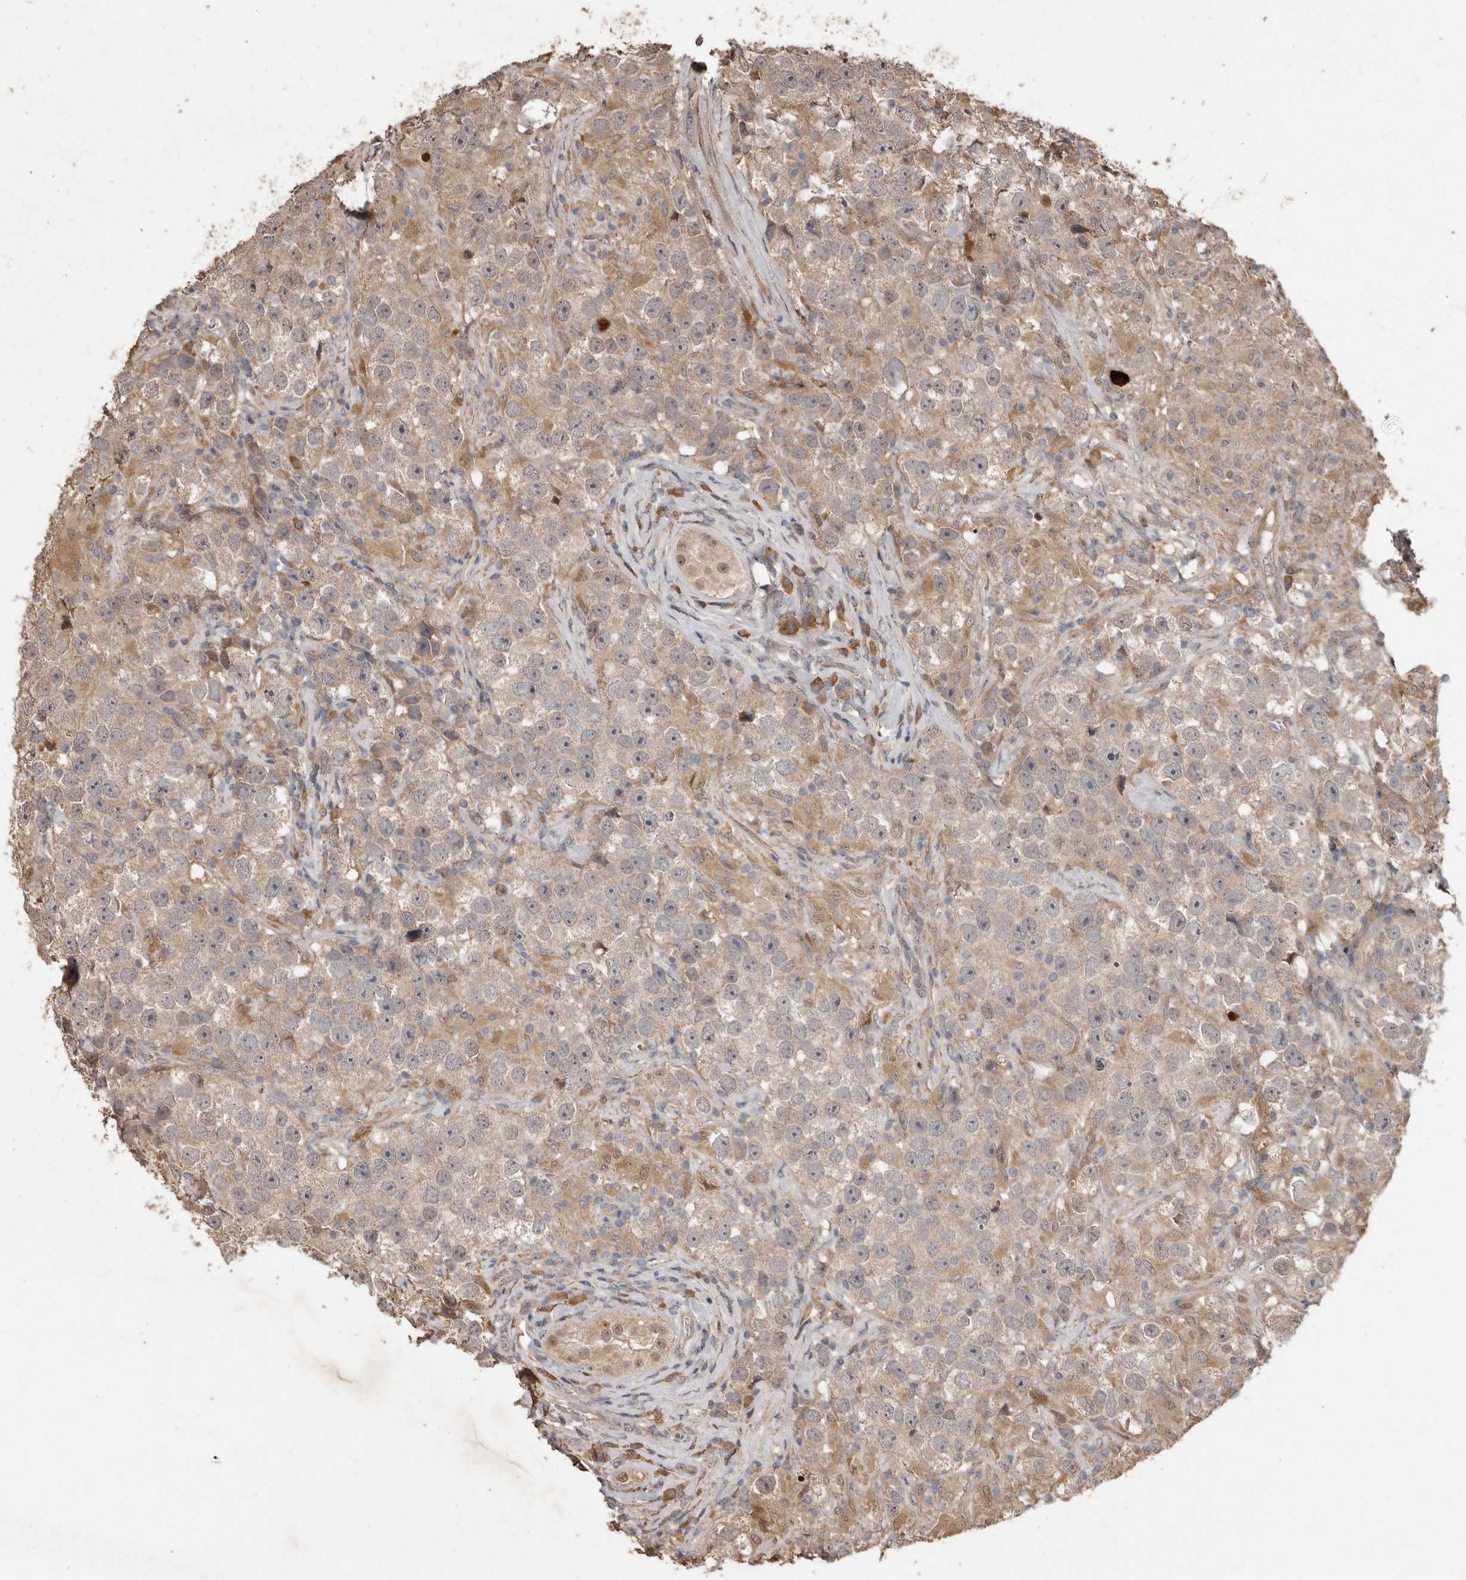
{"staining": {"intensity": "weak", "quantity": ">75%", "location": "cytoplasmic/membranous"}, "tissue": "testis cancer", "cell_type": "Tumor cells", "image_type": "cancer", "snomed": [{"axis": "morphology", "description": "Seminoma, NOS"}, {"axis": "topography", "description": "Testis"}], "caption": "Testis cancer tissue exhibits weak cytoplasmic/membranous positivity in approximately >75% of tumor cells", "gene": "KIF26B", "patient": {"sex": "male", "age": 49}}